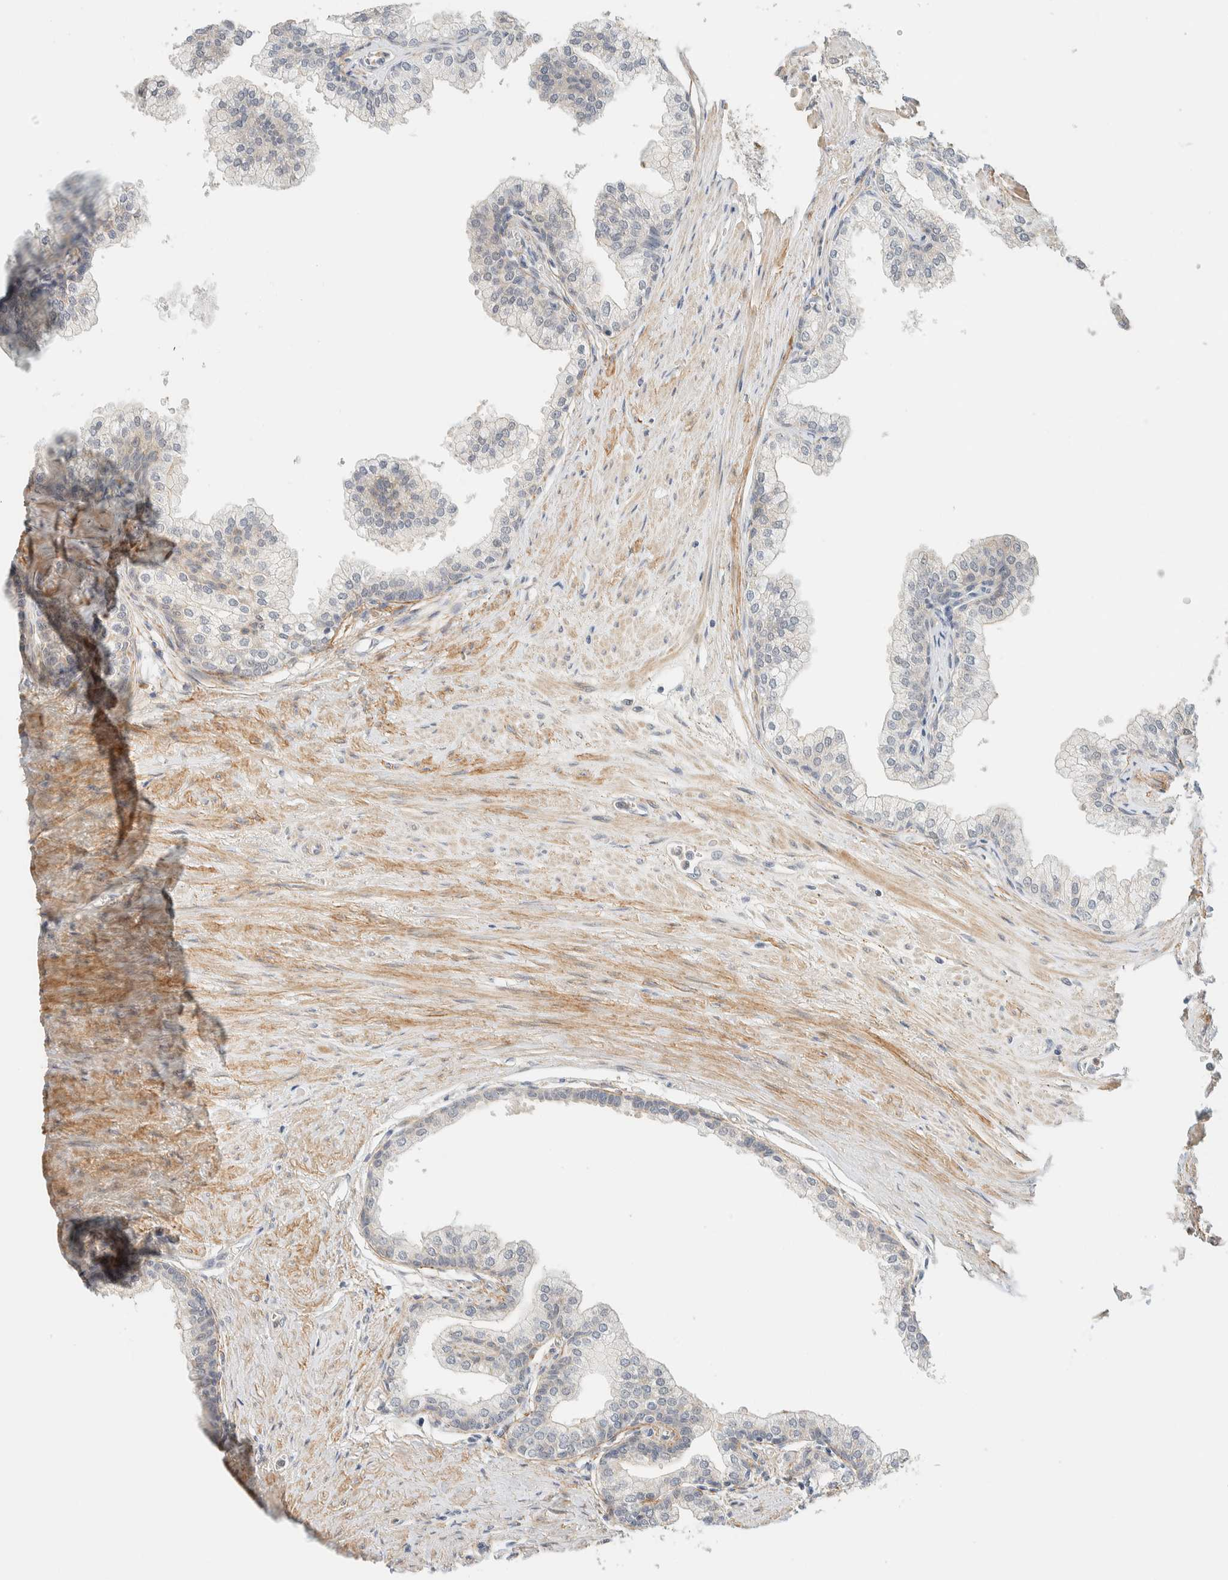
{"staining": {"intensity": "weak", "quantity": "25%-75%", "location": "cytoplasmic/membranous"}, "tissue": "prostate", "cell_type": "Glandular cells", "image_type": "normal", "snomed": [{"axis": "morphology", "description": "Normal tissue, NOS"}, {"axis": "morphology", "description": "Urothelial carcinoma, Low grade"}, {"axis": "topography", "description": "Urinary bladder"}, {"axis": "topography", "description": "Prostate"}], "caption": "DAB immunohistochemical staining of unremarkable human prostate reveals weak cytoplasmic/membranous protein expression in about 25%-75% of glandular cells. The protein is stained brown, and the nuclei are stained in blue (DAB IHC with brightfield microscopy, high magnification).", "gene": "TNK1", "patient": {"sex": "male", "age": 60}}